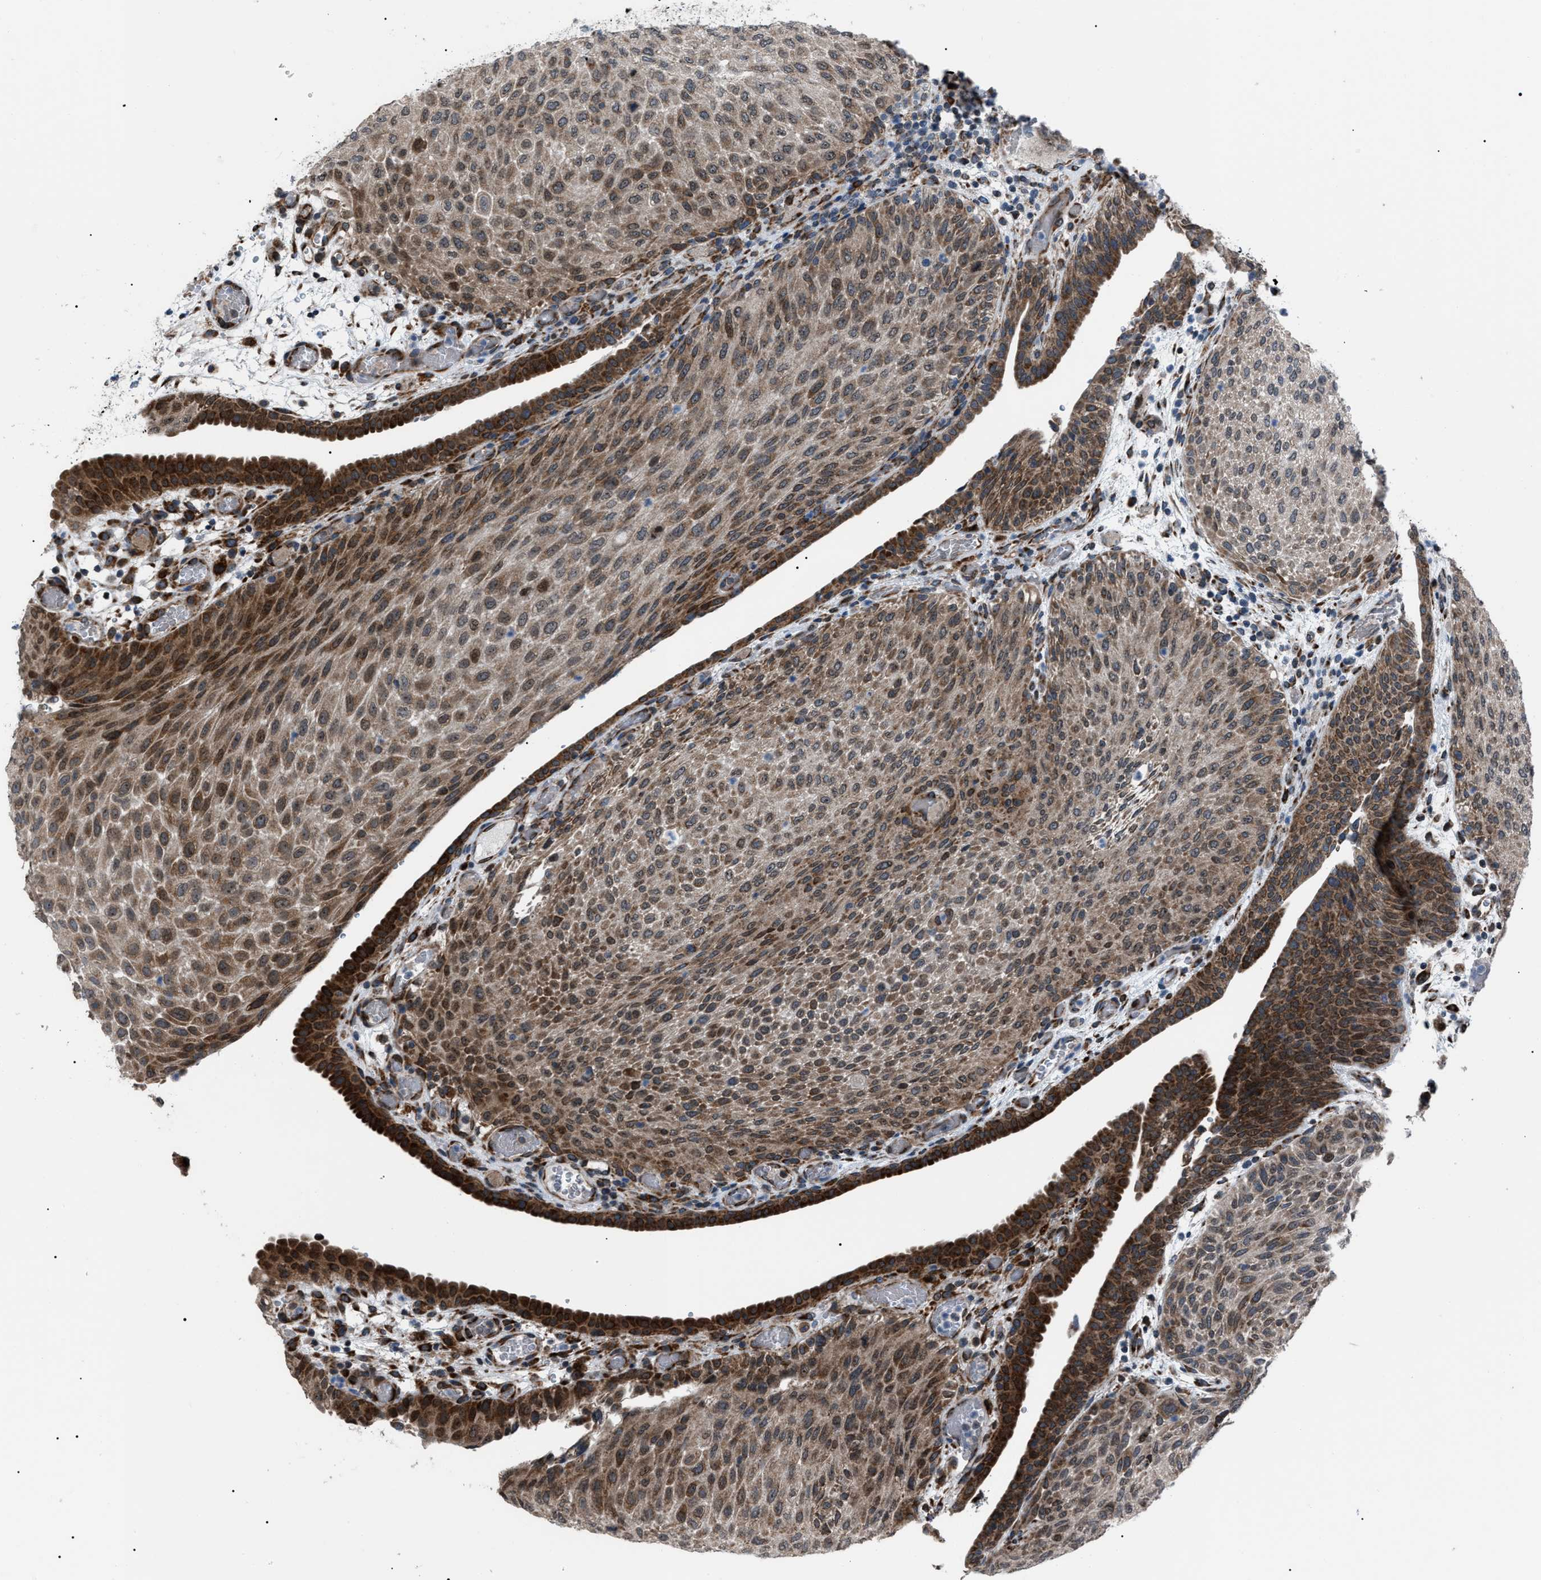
{"staining": {"intensity": "strong", "quantity": ">75%", "location": "cytoplasmic/membranous"}, "tissue": "urothelial cancer", "cell_type": "Tumor cells", "image_type": "cancer", "snomed": [{"axis": "morphology", "description": "Urothelial carcinoma, Low grade"}, {"axis": "morphology", "description": "Urothelial carcinoma, High grade"}, {"axis": "topography", "description": "Urinary bladder"}], "caption": "High-grade urothelial carcinoma stained with a protein marker reveals strong staining in tumor cells.", "gene": "AGO2", "patient": {"sex": "male", "age": 35}}